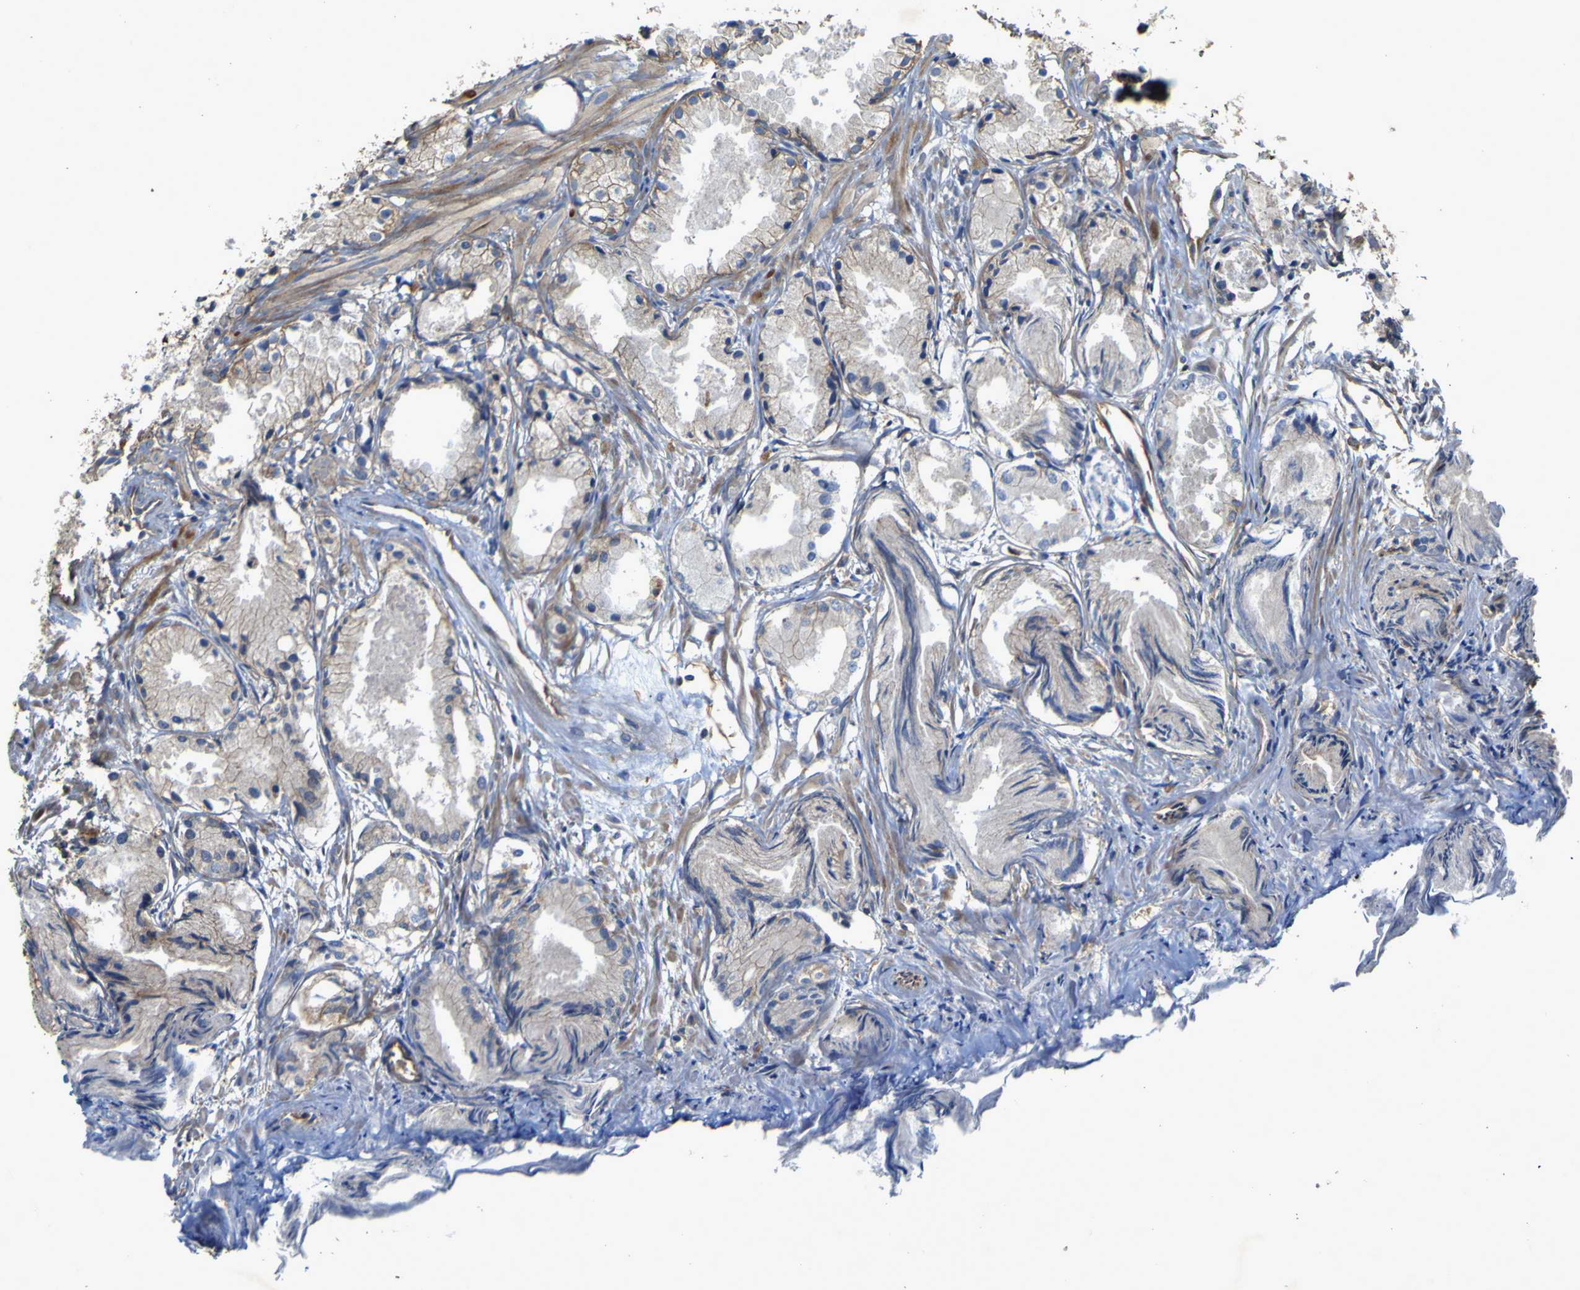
{"staining": {"intensity": "weak", "quantity": "25%-75%", "location": "cytoplasmic/membranous"}, "tissue": "prostate cancer", "cell_type": "Tumor cells", "image_type": "cancer", "snomed": [{"axis": "morphology", "description": "Adenocarcinoma, Low grade"}, {"axis": "topography", "description": "Prostate"}], "caption": "Prostate cancer (adenocarcinoma (low-grade)) stained with immunohistochemistry exhibits weak cytoplasmic/membranous expression in approximately 25%-75% of tumor cells.", "gene": "TNFSF15", "patient": {"sex": "male", "age": 72}}